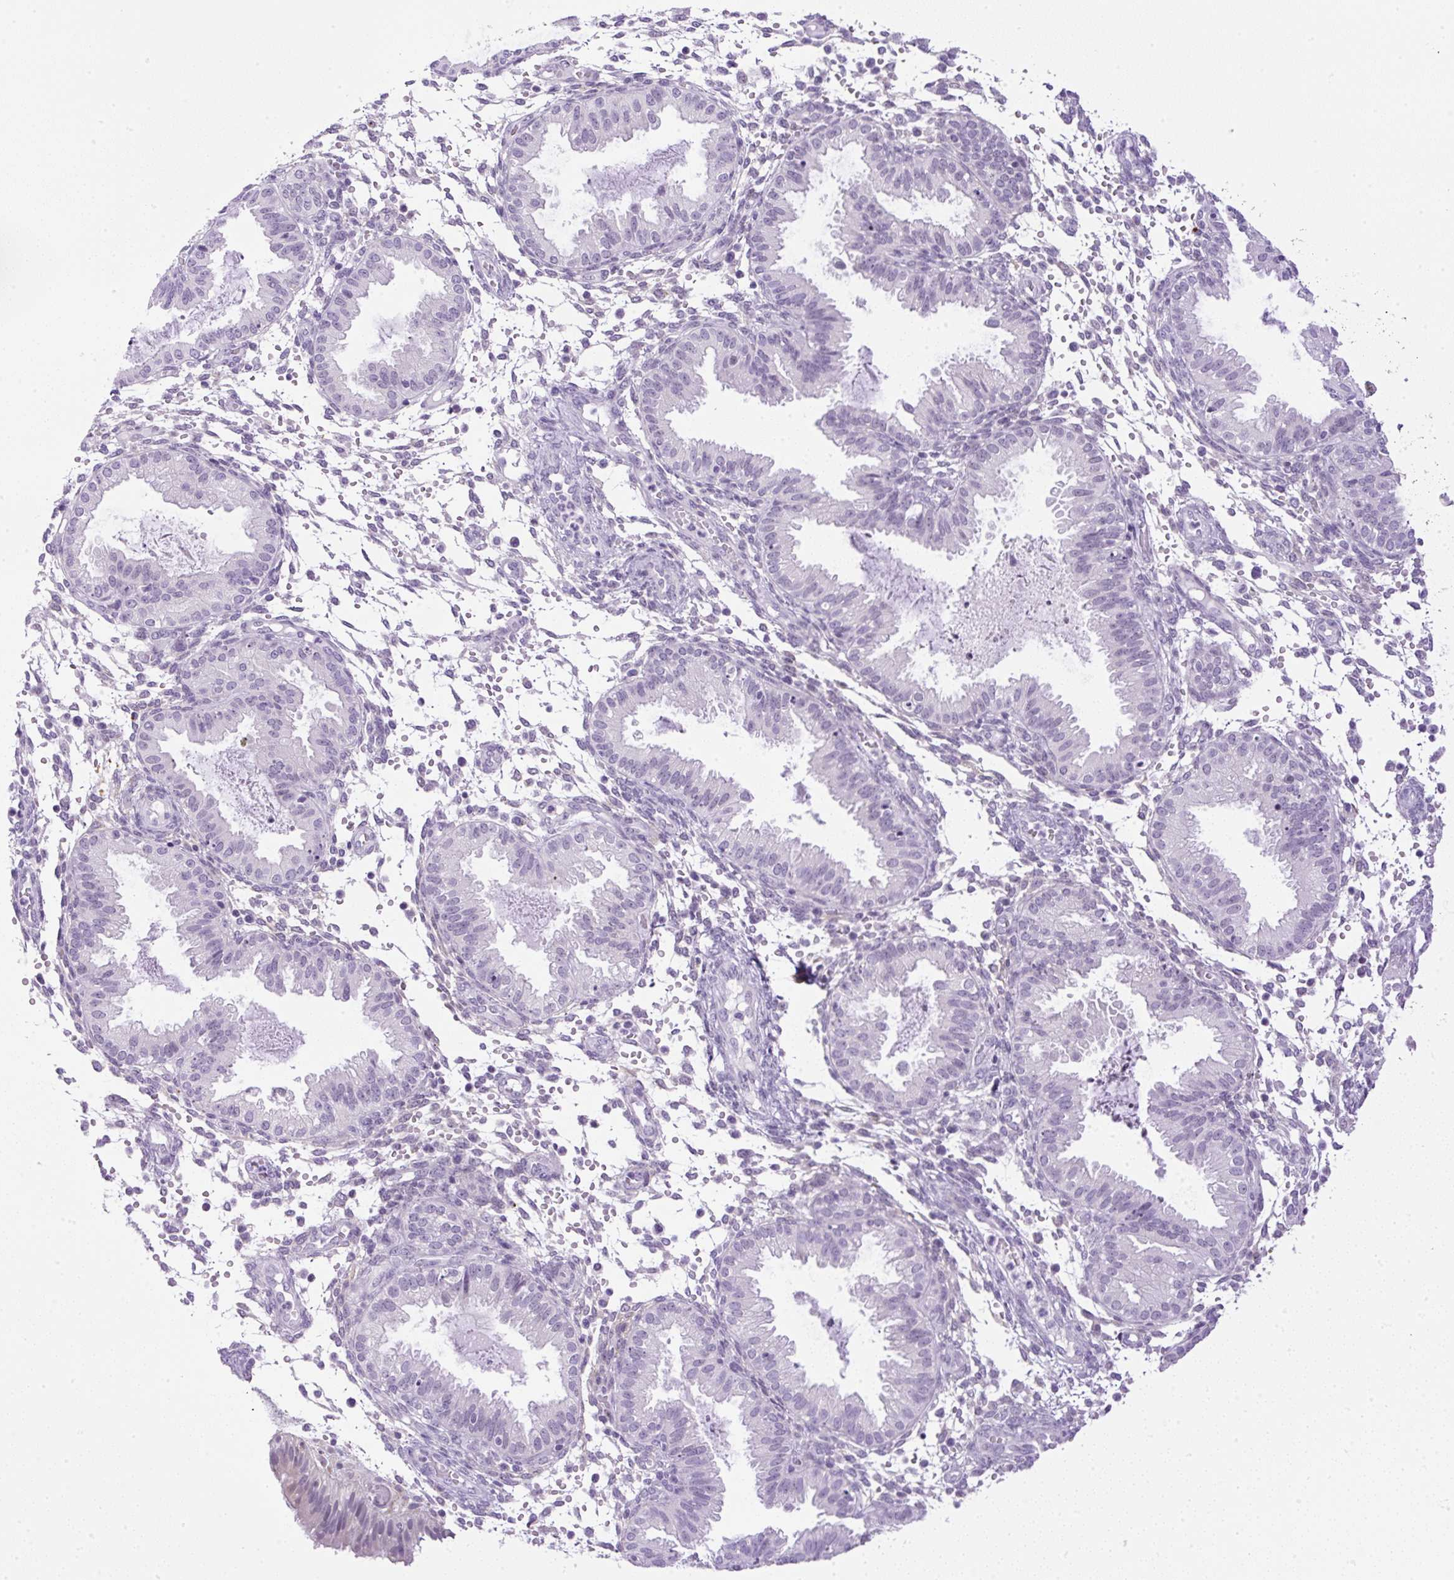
{"staining": {"intensity": "negative", "quantity": "none", "location": "none"}, "tissue": "endometrium", "cell_type": "Cells in endometrial stroma", "image_type": "normal", "snomed": [{"axis": "morphology", "description": "Normal tissue, NOS"}, {"axis": "topography", "description": "Endometrium"}], "caption": "Immunohistochemistry (IHC) histopathology image of benign endometrium: human endometrium stained with DAB displays no significant protein staining in cells in endometrial stroma. Brightfield microscopy of IHC stained with DAB (brown) and hematoxylin (blue), captured at high magnification.", "gene": "RHBDD2", "patient": {"sex": "female", "age": 33}}